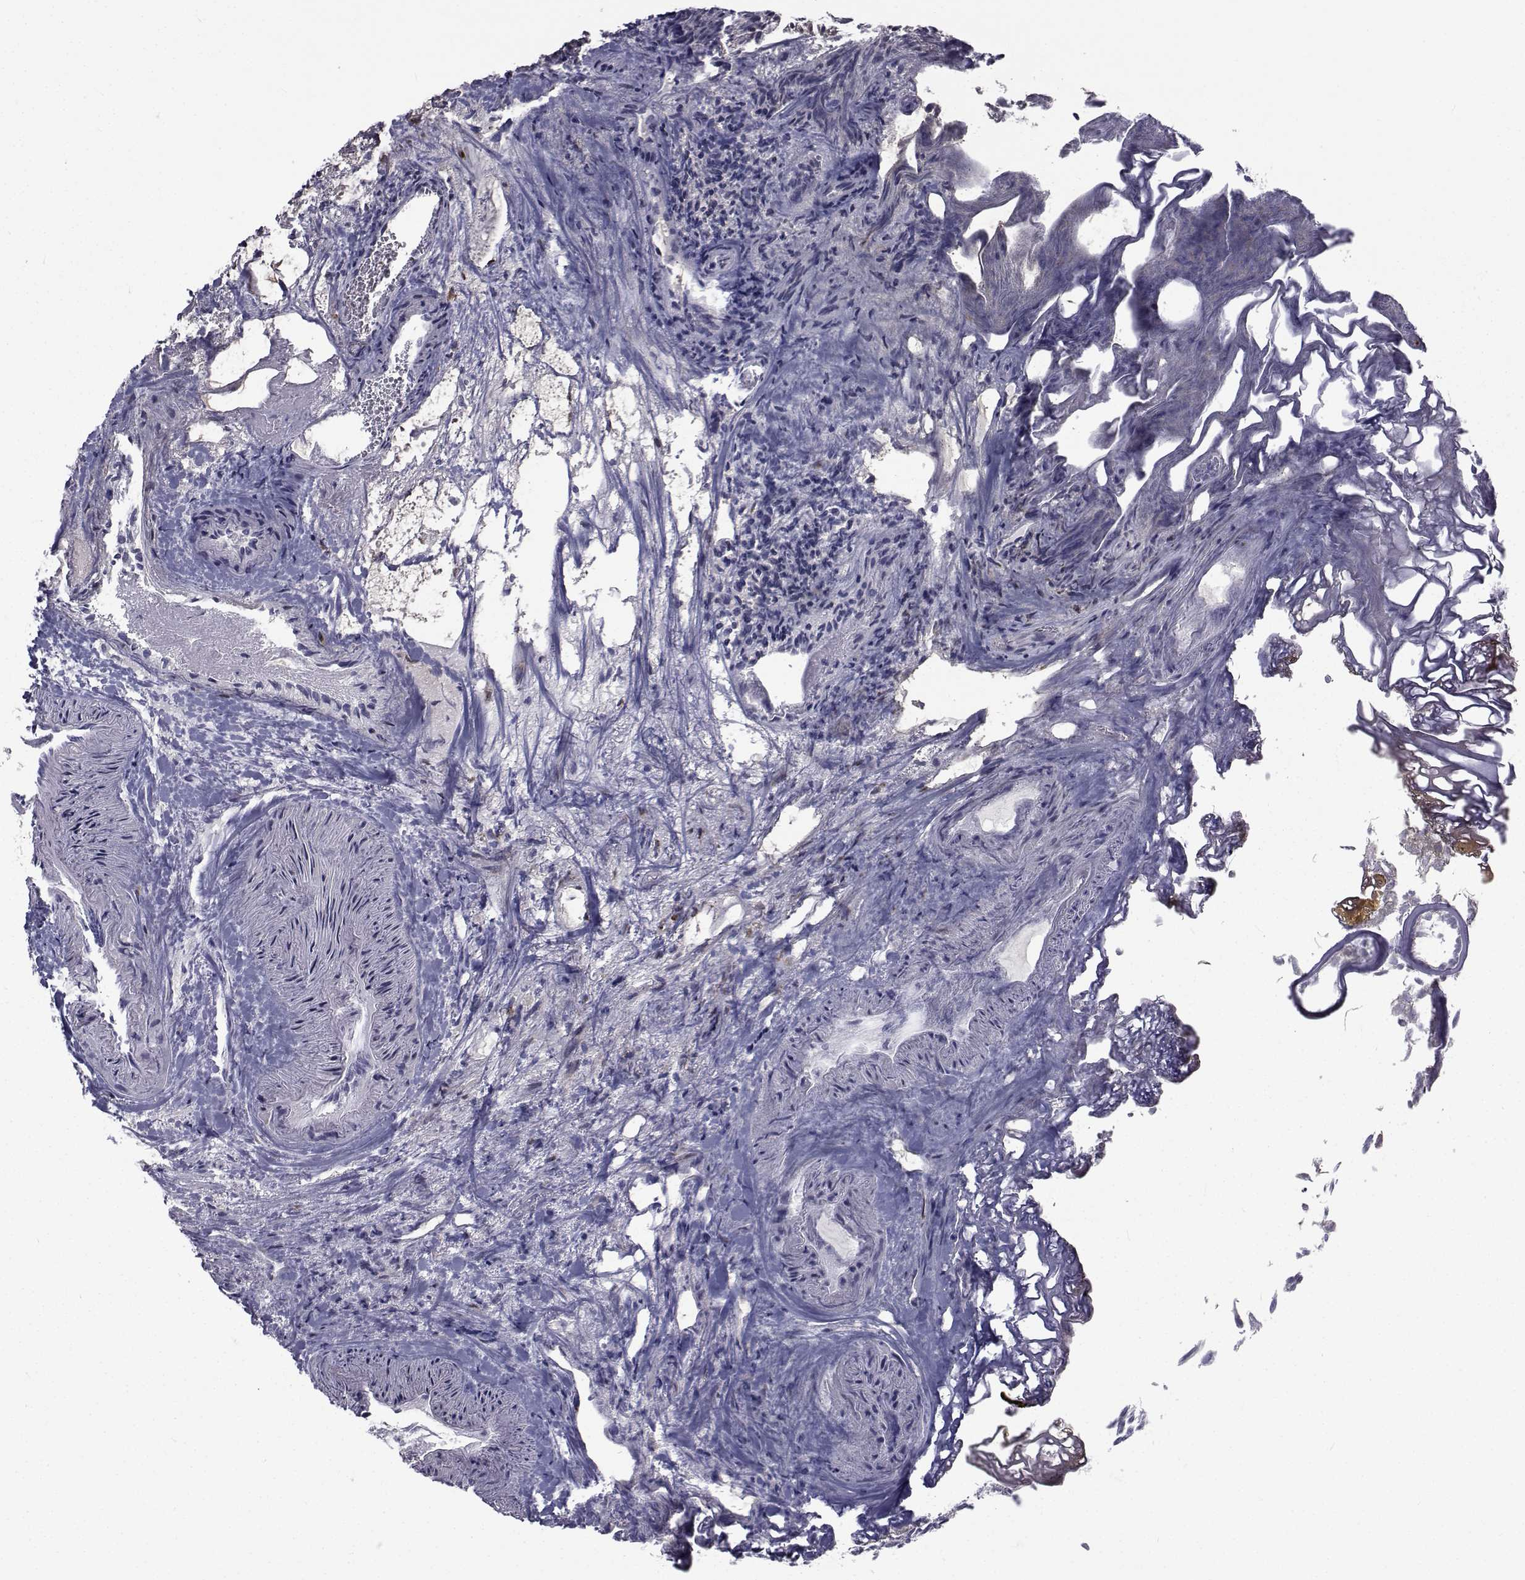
{"staining": {"intensity": "weak", "quantity": "<25%", "location": "cytoplasmic/membranous"}, "tissue": "urothelial cancer", "cell_type": "Tumor cells", "image_type": "cancer", "snomed": [{"axis": "morphology", "description": "Urothelial carcinoma, Low grade"}, {"axis": "topography", "description": "Urinary bladder"}], "caption": "This is a image of IHC staining of urothelial cancer, which shows no positivity in tumor cells.", "gene": "SLC30A10", "patient": {"sex": "male", "age": 77}}